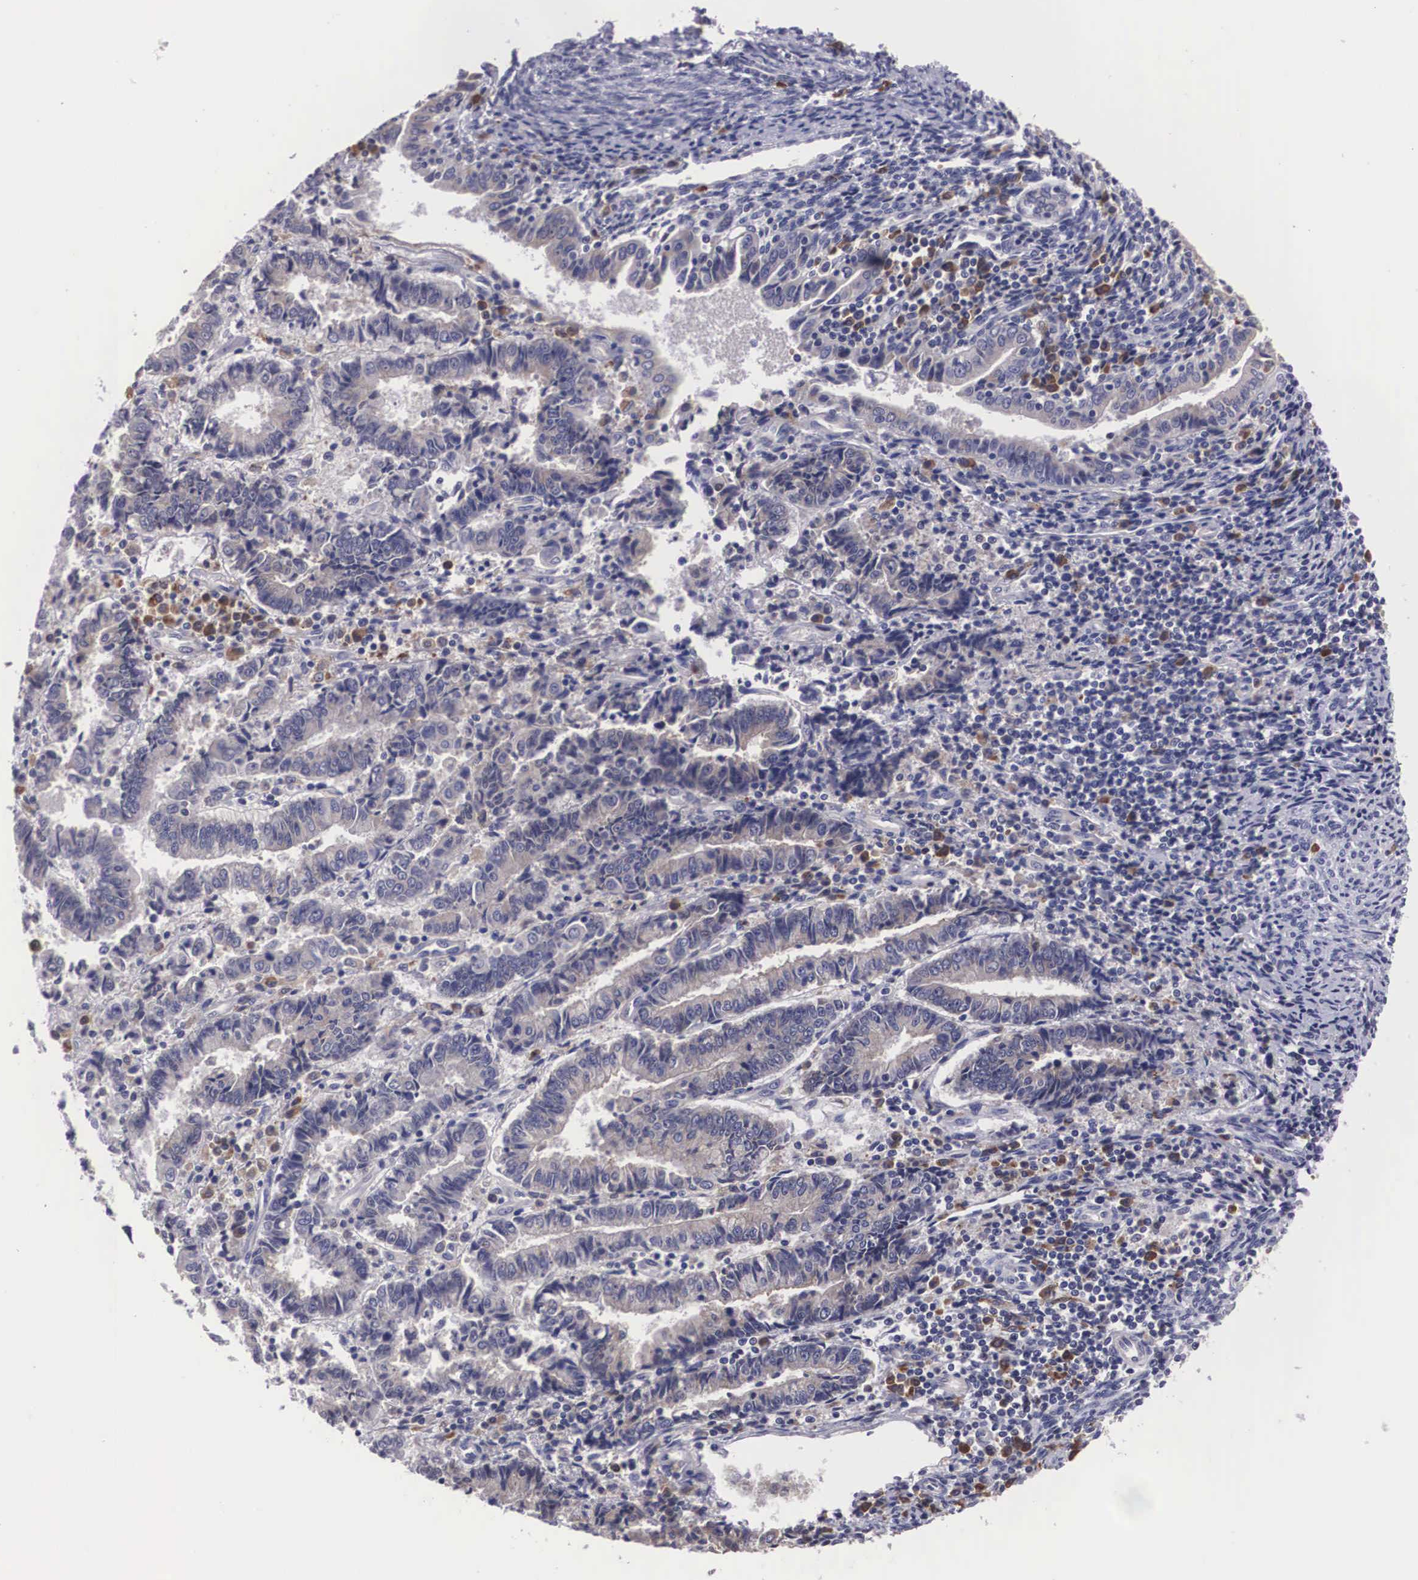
{"staining": {"intensity": "negative", "quantity": "none", "location": "none"}, "tissue": "endometrial cancer", "cell_type": "Tumor cells", "image_type": "cancer", "snomed": [{"axis": "morphology", "description": "Adenocarcinoma, NOS"}, {"axis": "topography", "description": "Endometrium"}], "caption": "Tumor cells are negative for protein expression in human endometrial cancer (adenocarcinoma).", "gene": "CRELD2", "patient": {"sex": "female", "age": 75}}